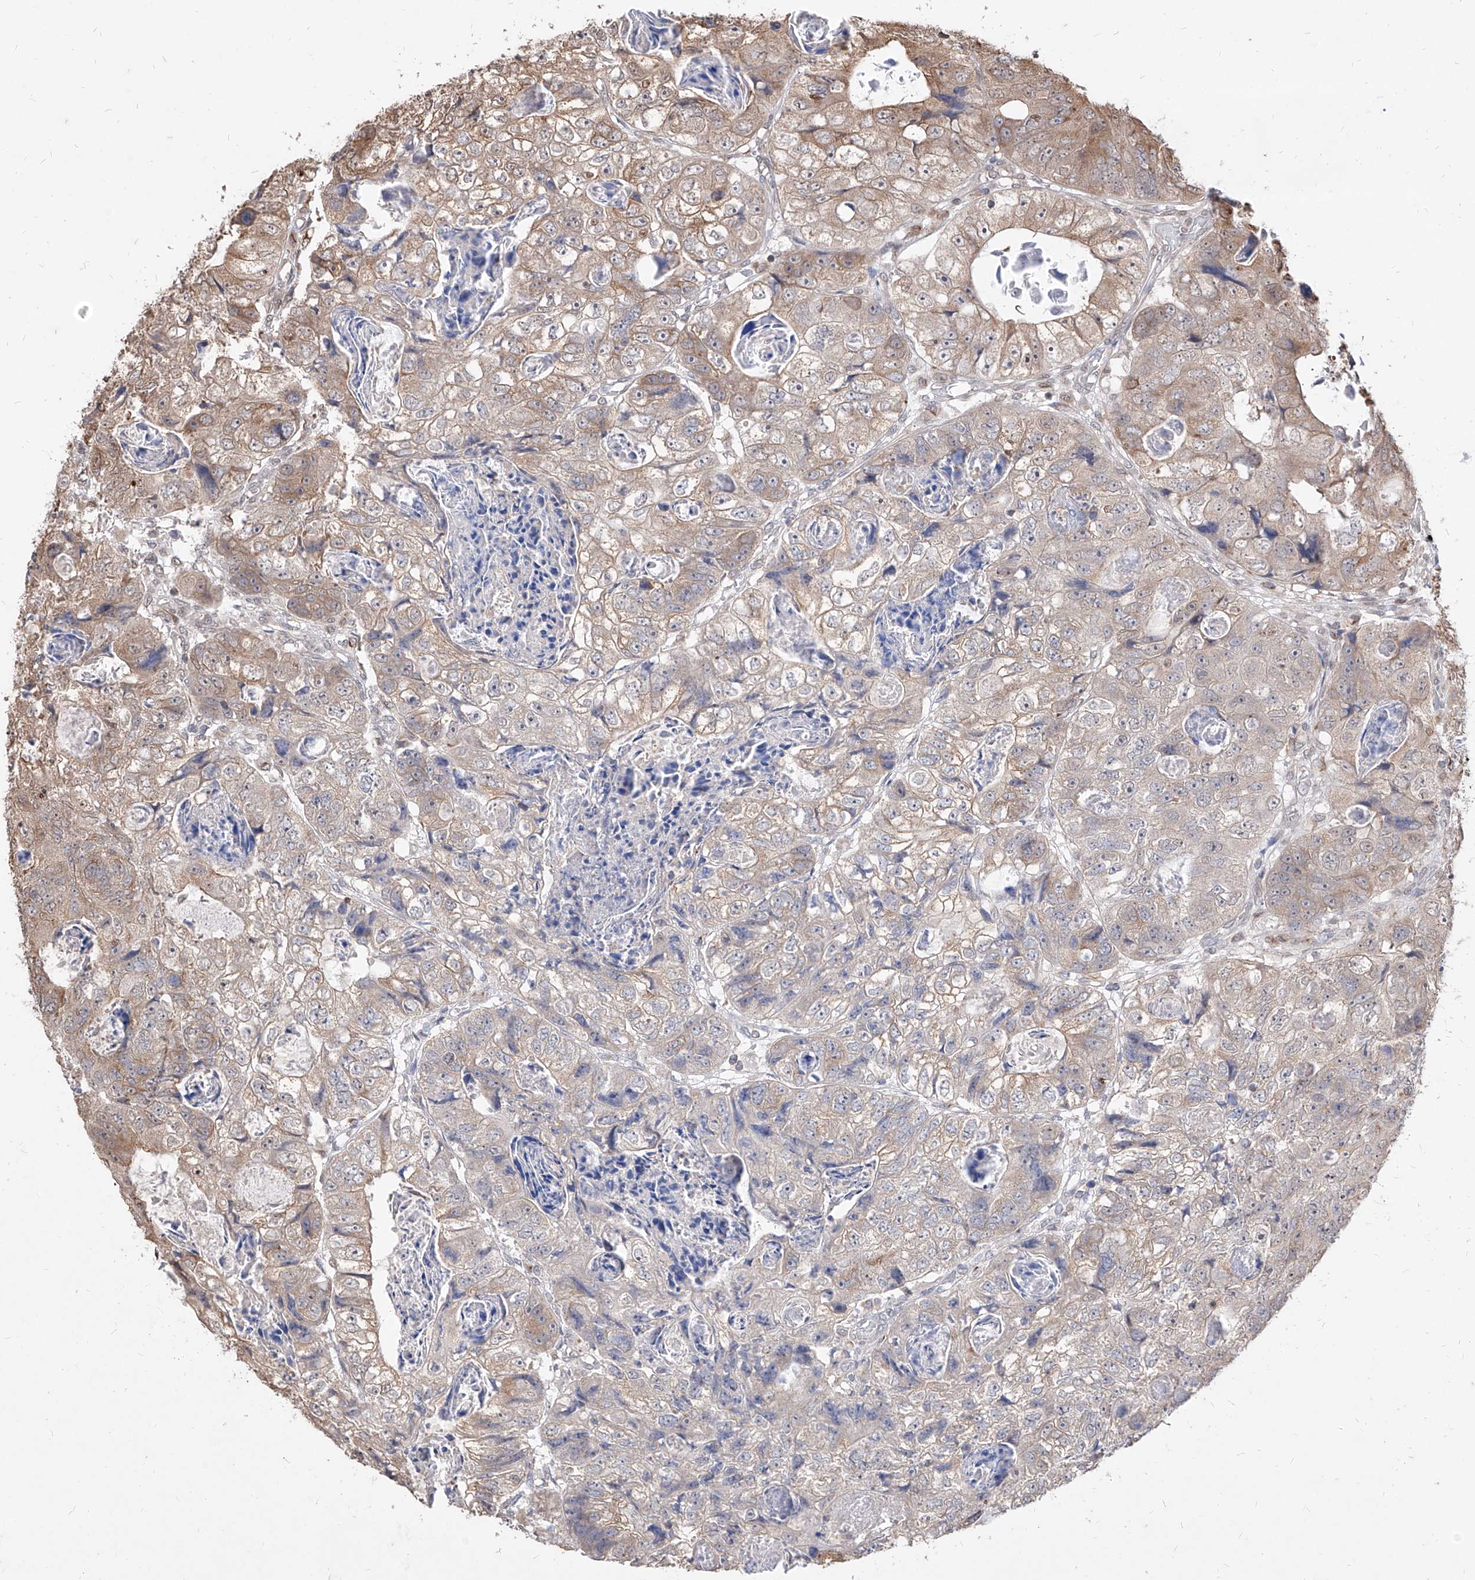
{"staining": {"intensity": "weak", "quantity": "25%-75%", "location": "cytoplasmic/membranous"}, "tissue": "colorectal cancer", "cell_type": "Tumor cells", "image_type": "cancer", "snomed": [{"axis": "morphology", "description": "Adenocarcinoma, NOS"}, {"axis": "topography", "description": "Rectum"}], "caption": "Protein analysis of colorectal adenocarcinoma tissue demonstrates weak cytoplasmic/membranous staining in about 25%-75% of tumor cells.", "gene": "C8orf82", "patient": {"sex": "male", "age": 59}}